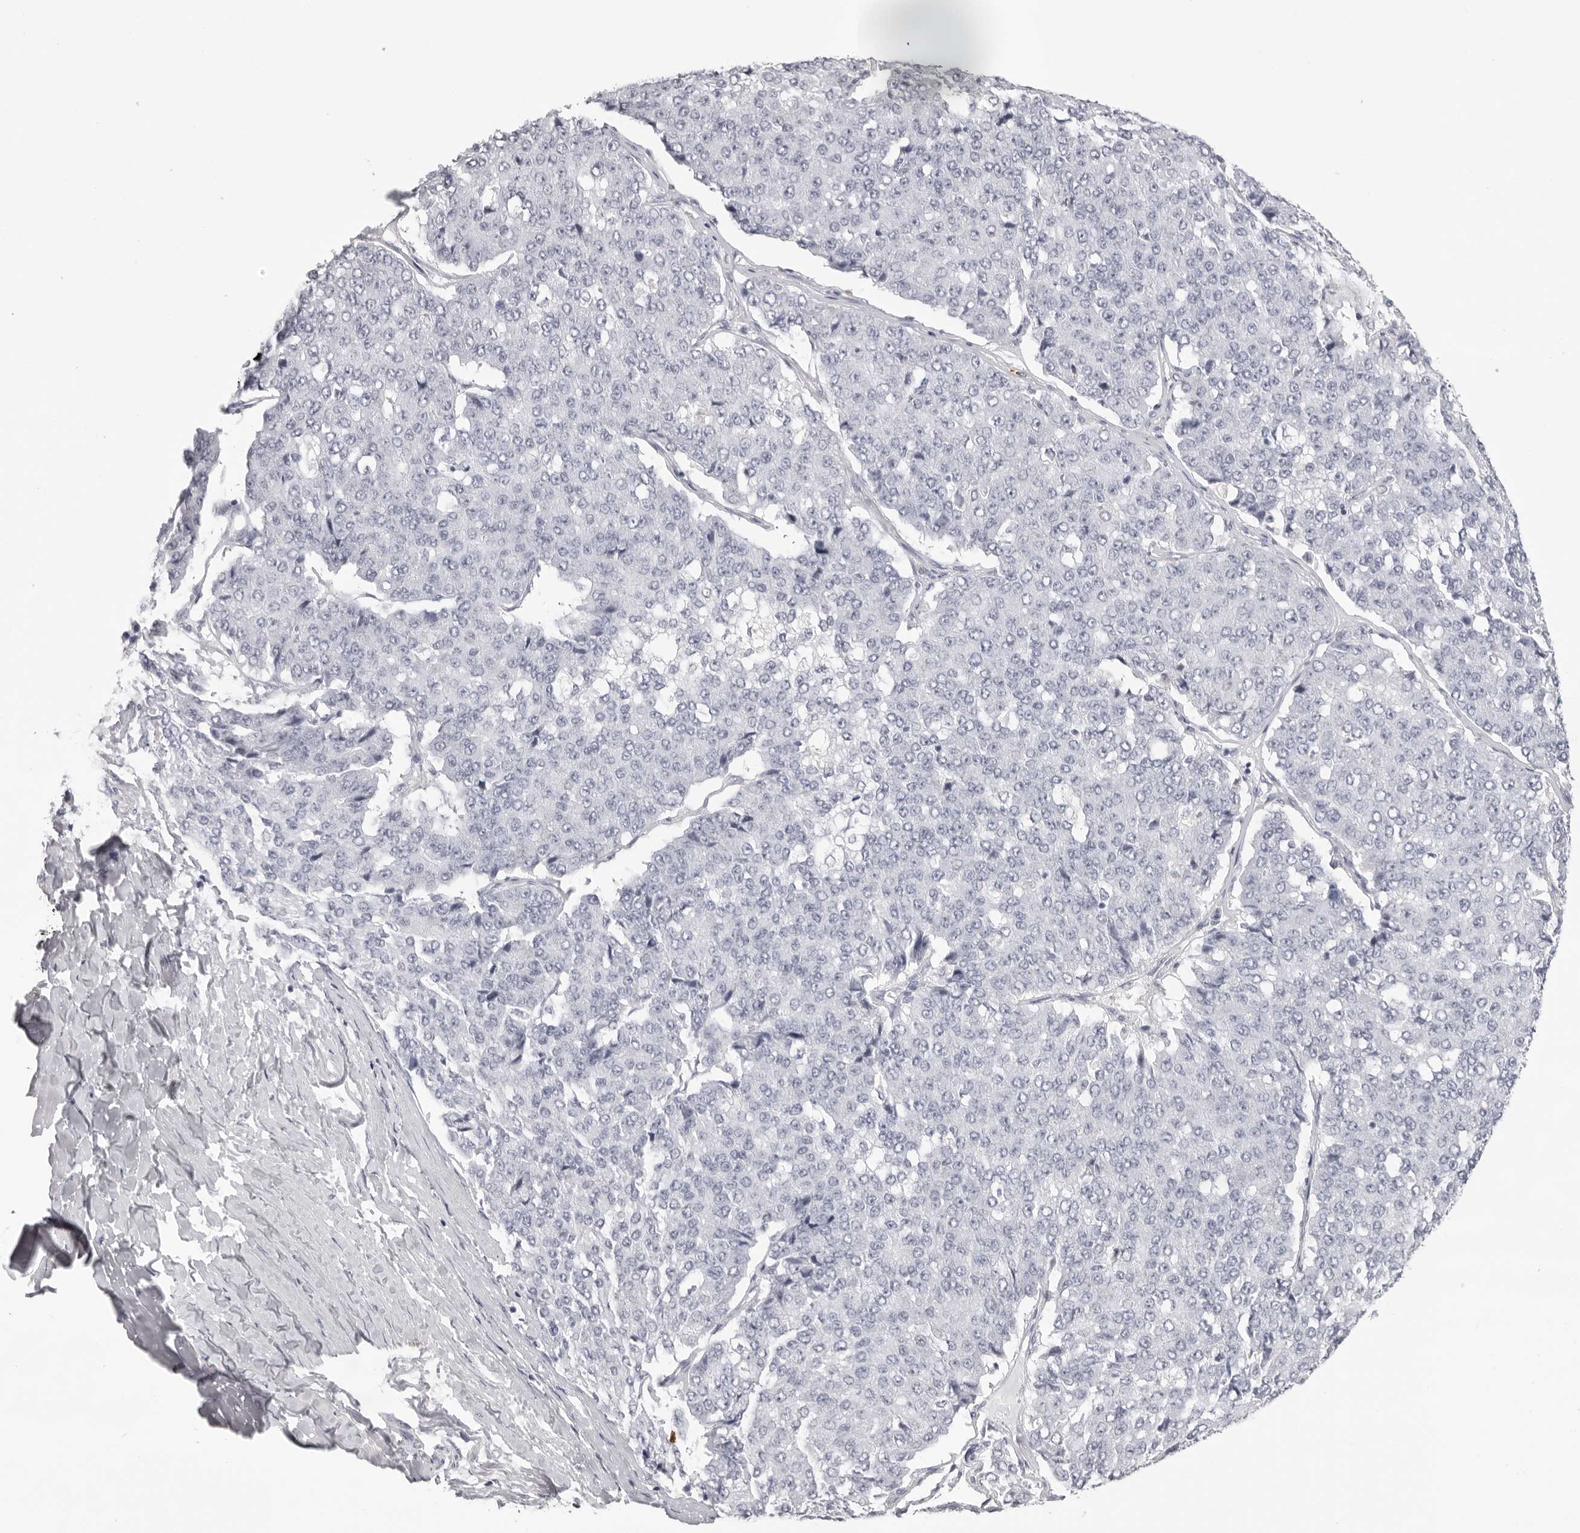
{"staining": {"intensity": "negative", "quantity": "none", "location": "none"}, "tissue": "pancreatic cancer", "cell_type": "Tumor cells", "image_type": "cancer", "snomed": [{"axis": "morphology", "description": "Adenocarcinoma, NOS"}, {"axis": "topography", "description": "Pancreas"}], "caption": "Human pancreatic cancer stained for a protein using immunohistochemistry demonstrates no expression in tumor cells.", "gene": "CST1", "patient": {"sex": "male", "age": 50}}